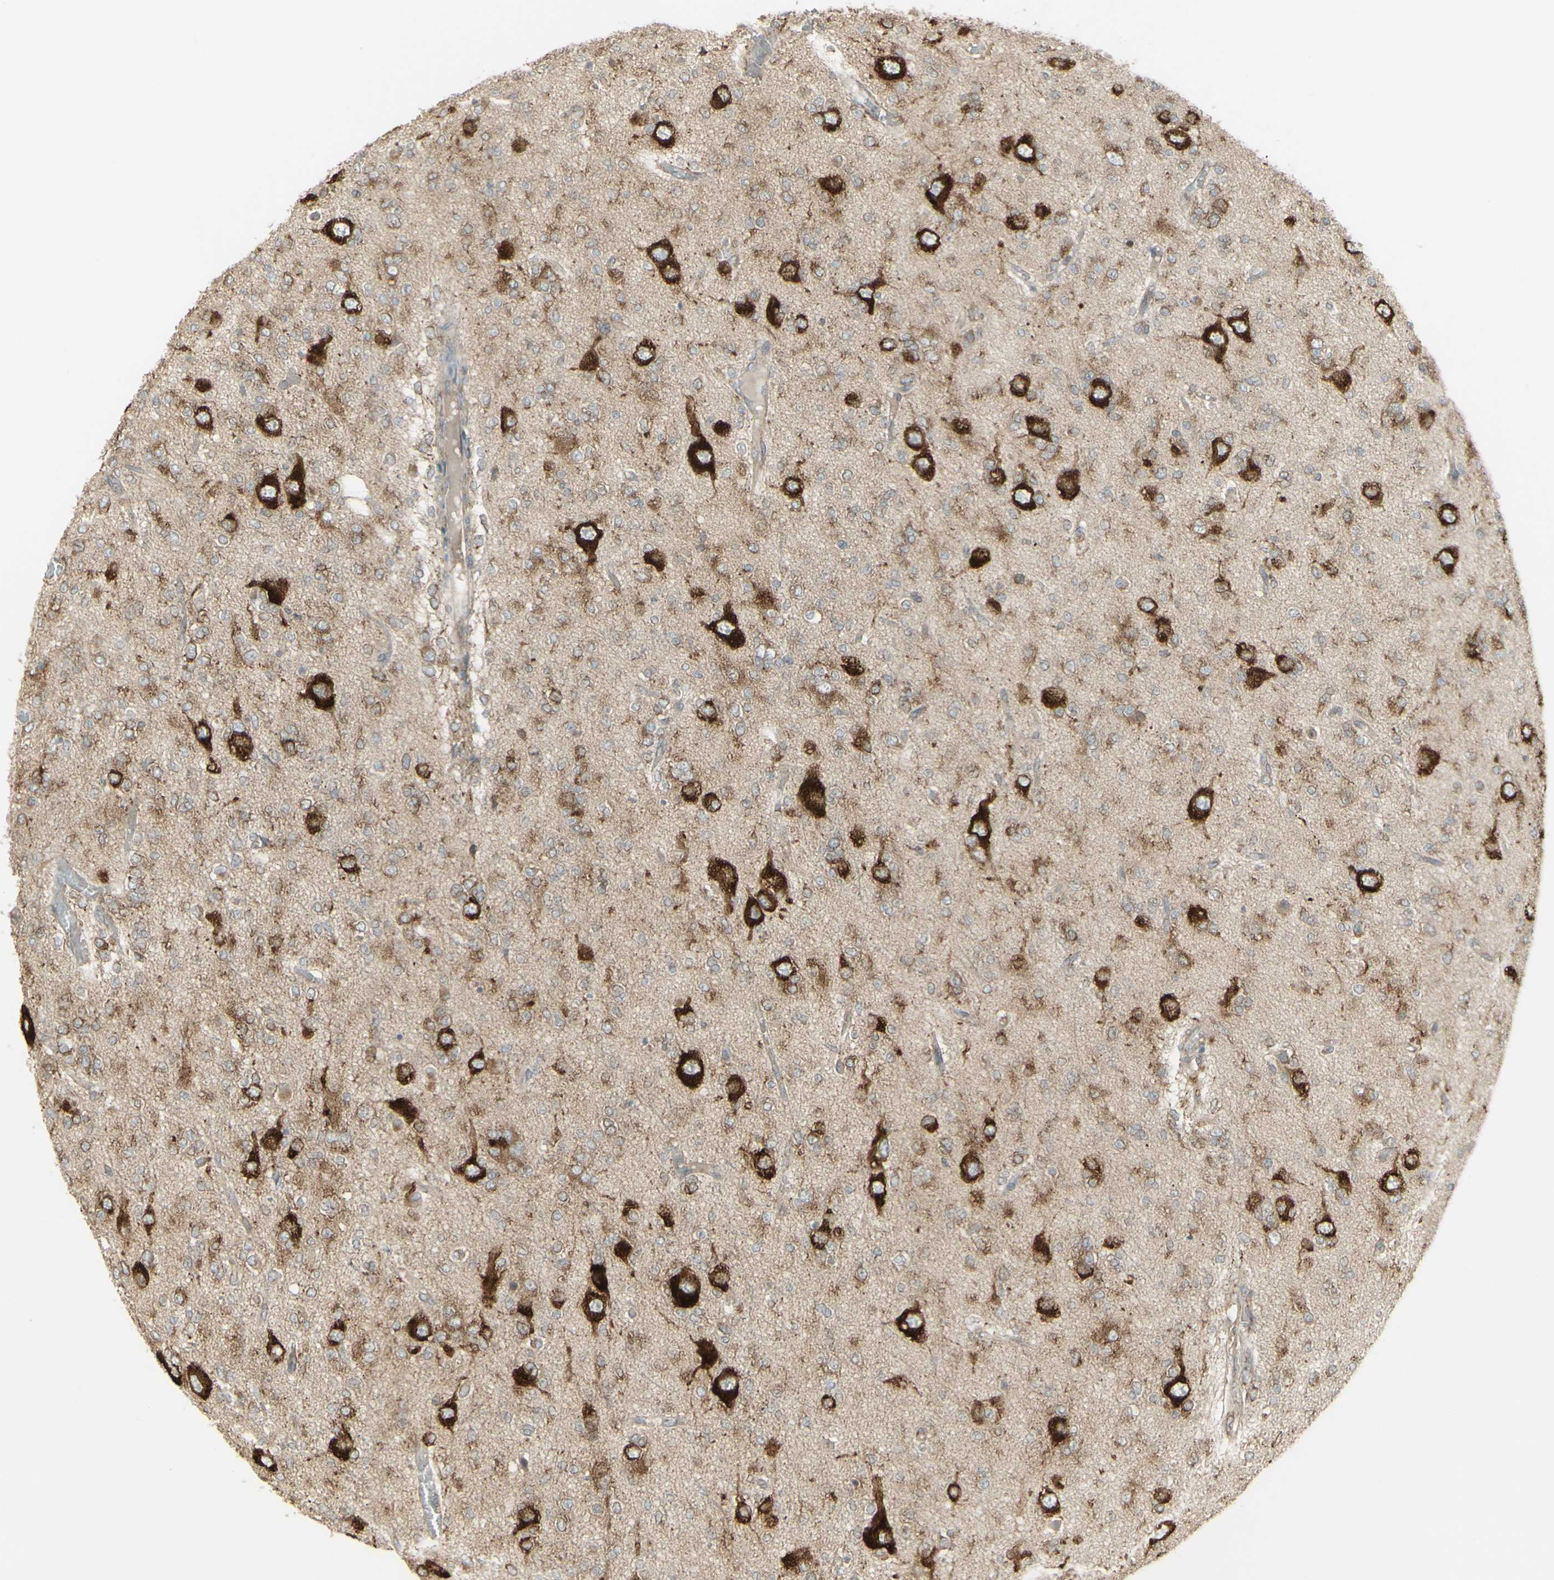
{"staining": {"intensity": "negative", "quantity": "none", "location": "none"}, "tissue": "glioma", "cell_type": "Tumor cells", "image_type": "cancer", "snomed": [{"axis": "morphology", "description": "Glioma, malignant, Low grade"}, {"axis": "topography", "description": "Brain"}], "caption": "Immunohistochemistry (IHC) histopathology image of human malignant glioma (low-grade) stained for a protein (brown), which reveals no positivity in tumor cells.", "gene": "FKBP3", "patient": {"sex": "male", "age": 38}}